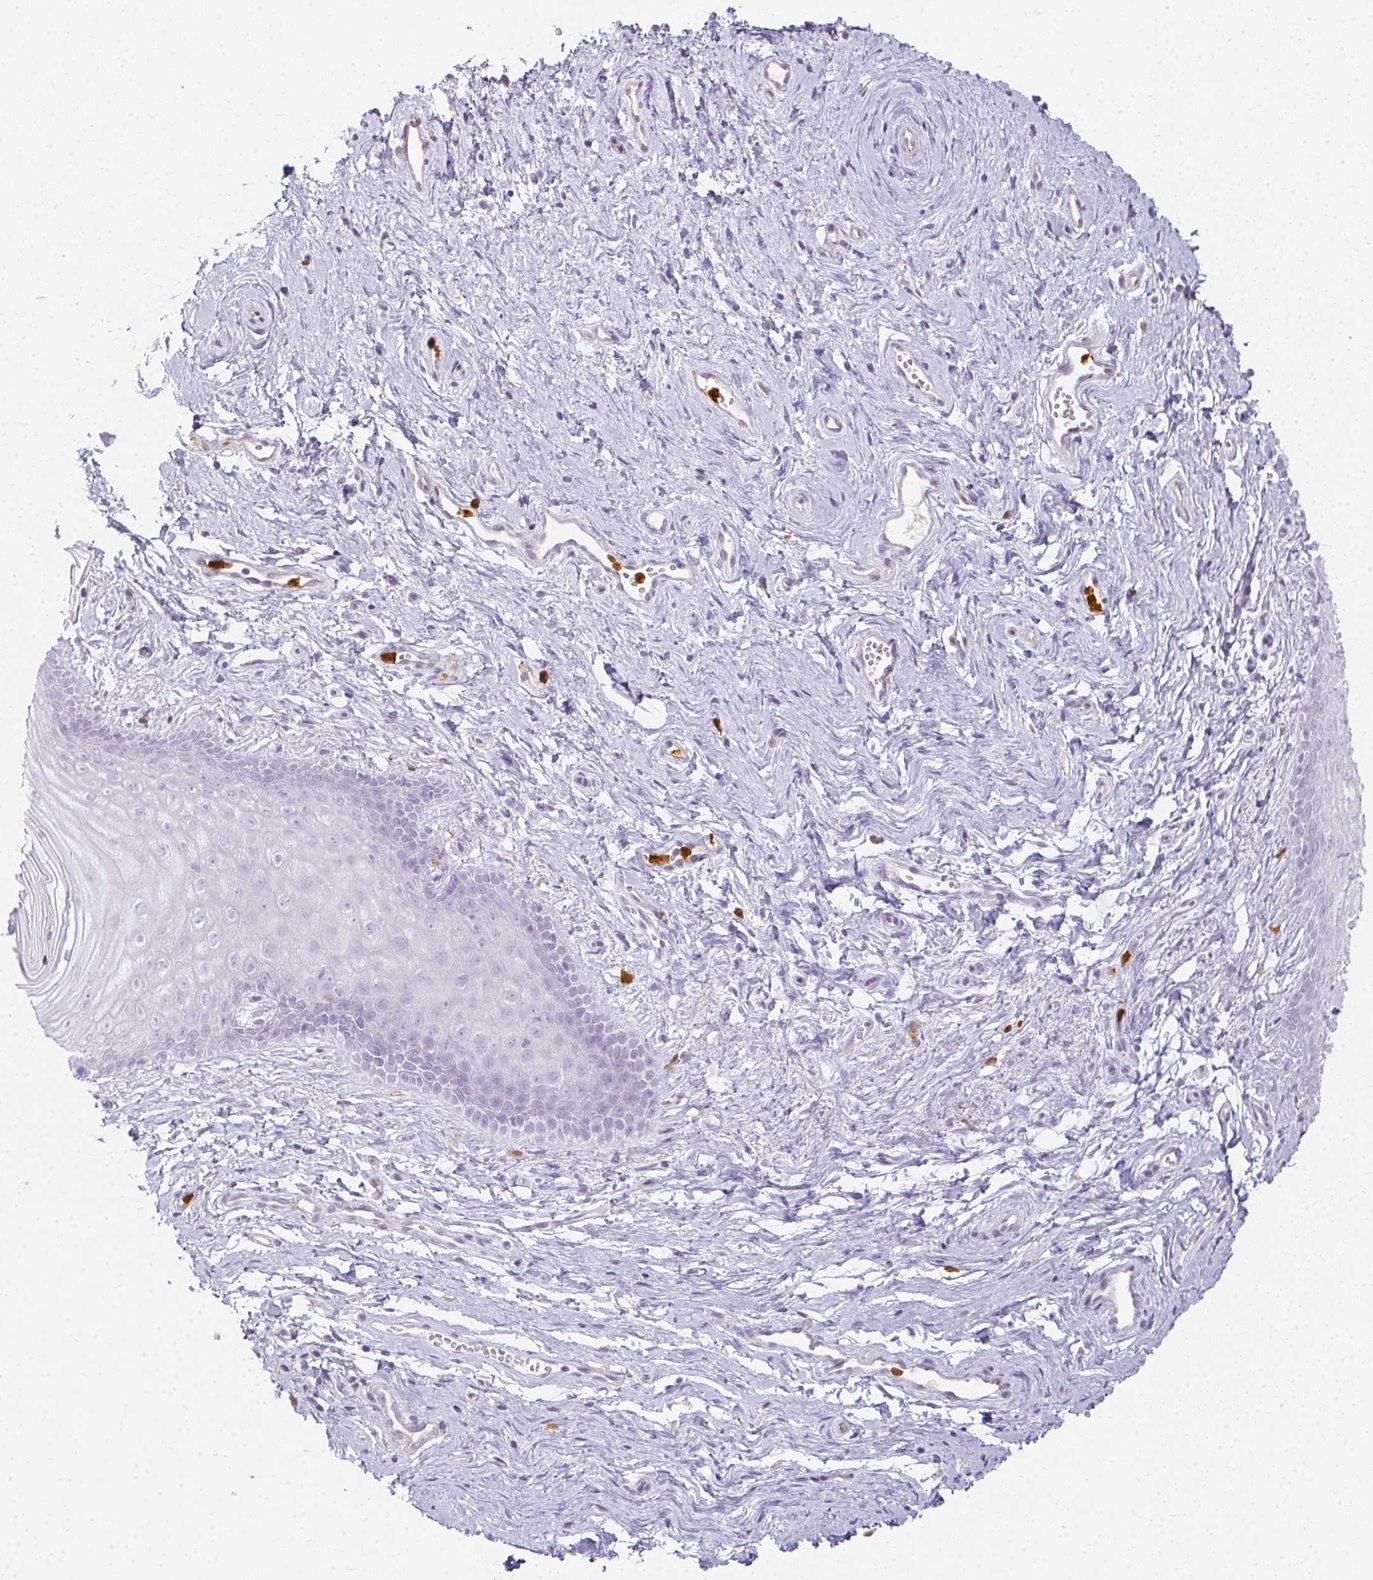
{"staining": {"intensity": "negative", "quantity": "none", "location": "none"}, "tissue": "vagina", "cell_type": "Squamous epithelial cells", "image_type": "normal", "snomed": [{"axis": "morphology", "description": "Normal tissue, NOS"}, {"axis": "topography", "description": "Vagina"}], "caption": "A high-resolution image shows immunohistochemistry (IHC) staining of unremarkable vagina, which demonstrates no significant staining in squamous epithelial cells. The staining is performed using DAB brown chromogen with nuclei counter-stained in using hematoxylin.", "gene": "HK3", "patient": {"sex": "female", "age": 38}}